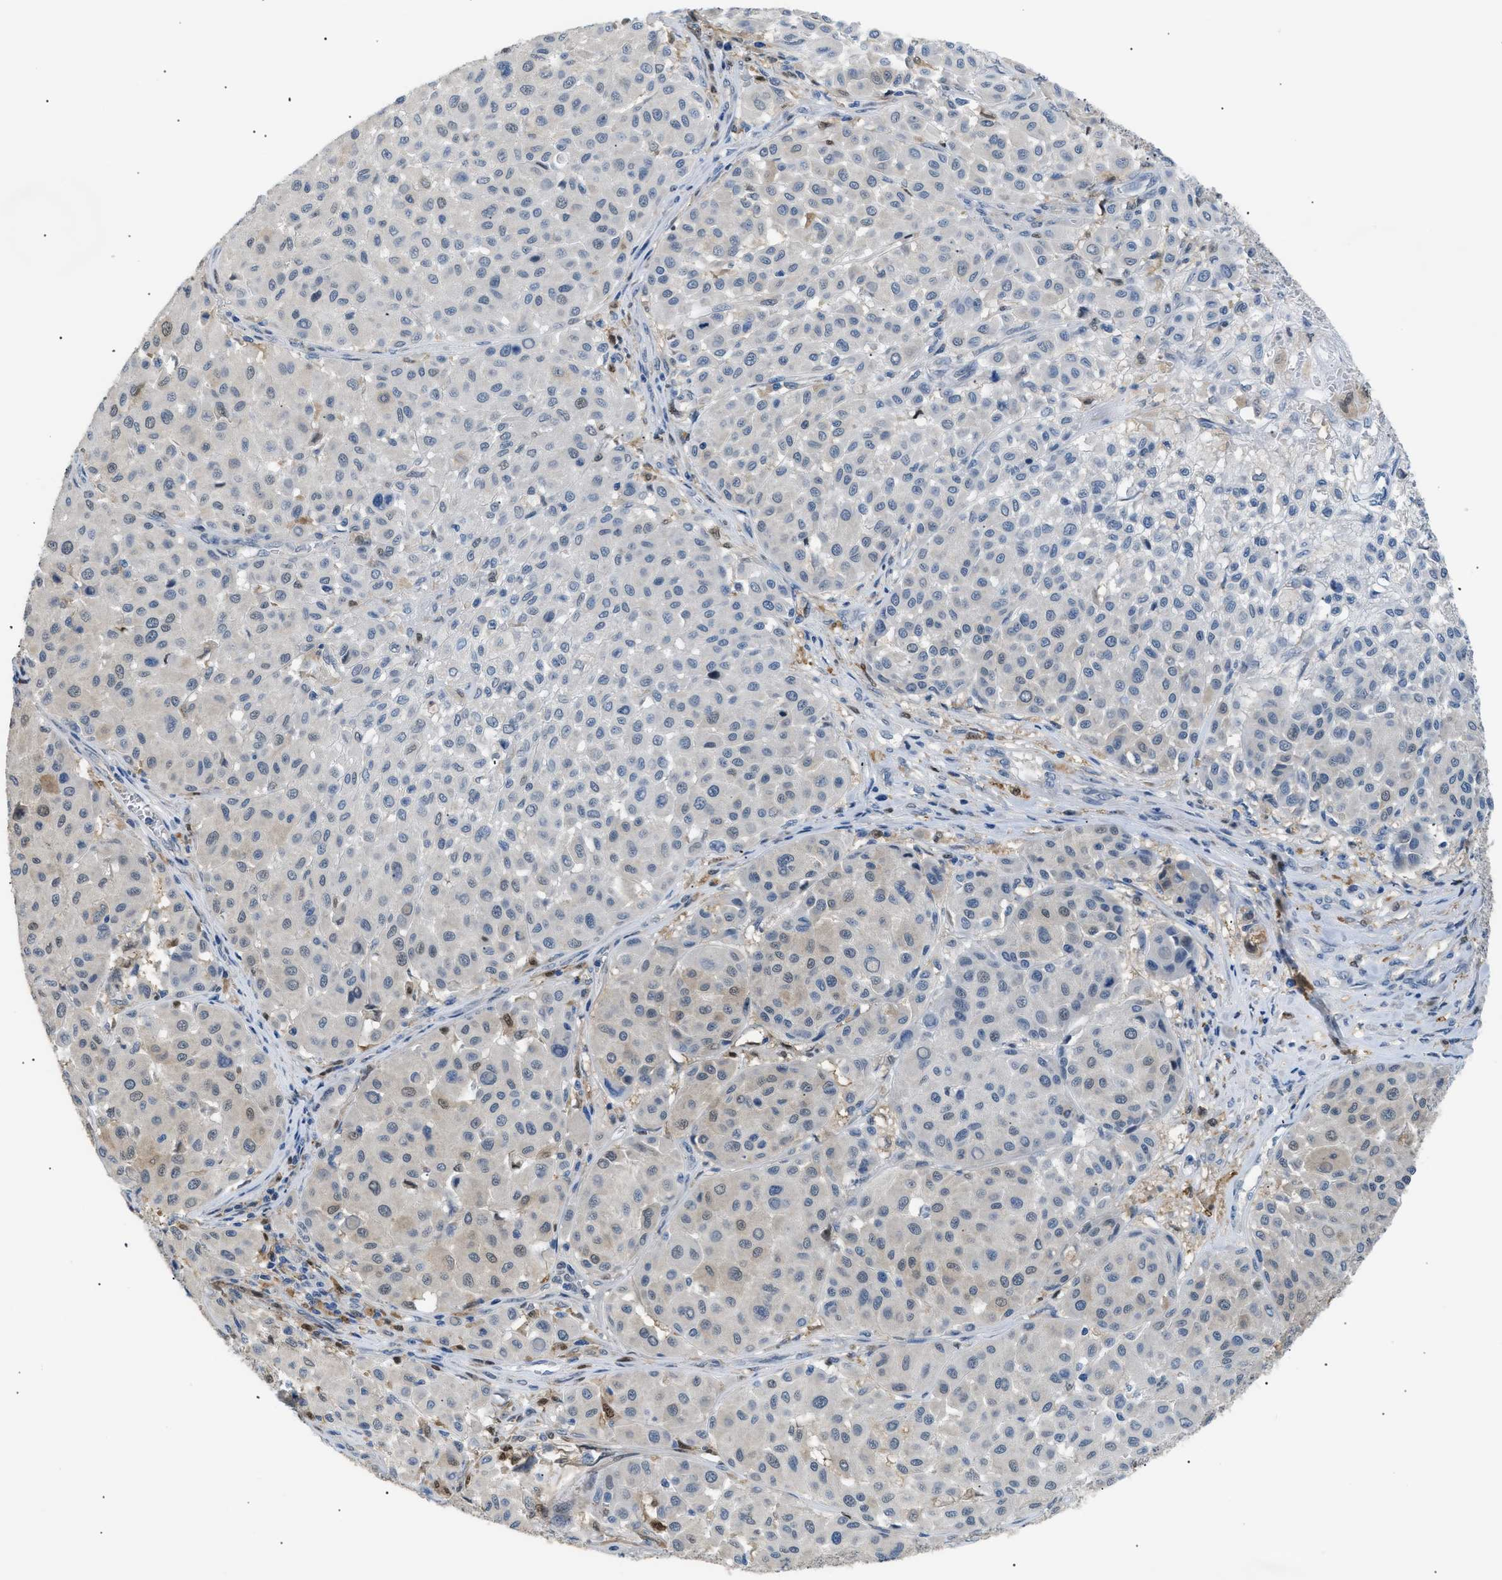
{"staining": {"intensity": "weak", "quantity": "25%-75%", "location": "cytoplasmic/membranous"}, "tissue": "melanoma", "cell_type": "Tumor cells", "image_type": "cancer", "snomed": [{"axis": "morphology", "description": "Malignant melanoma, Metastatic site"}, {"axis": "topography", "description": "Soft tissue"}], "caption": "A brown stain highlights weak cytoplasmic/membranous positivity of a protein in melanoma tumor cells.", "gene": "AKR1A1", "patient": {"sex": "male", "age": 41}}